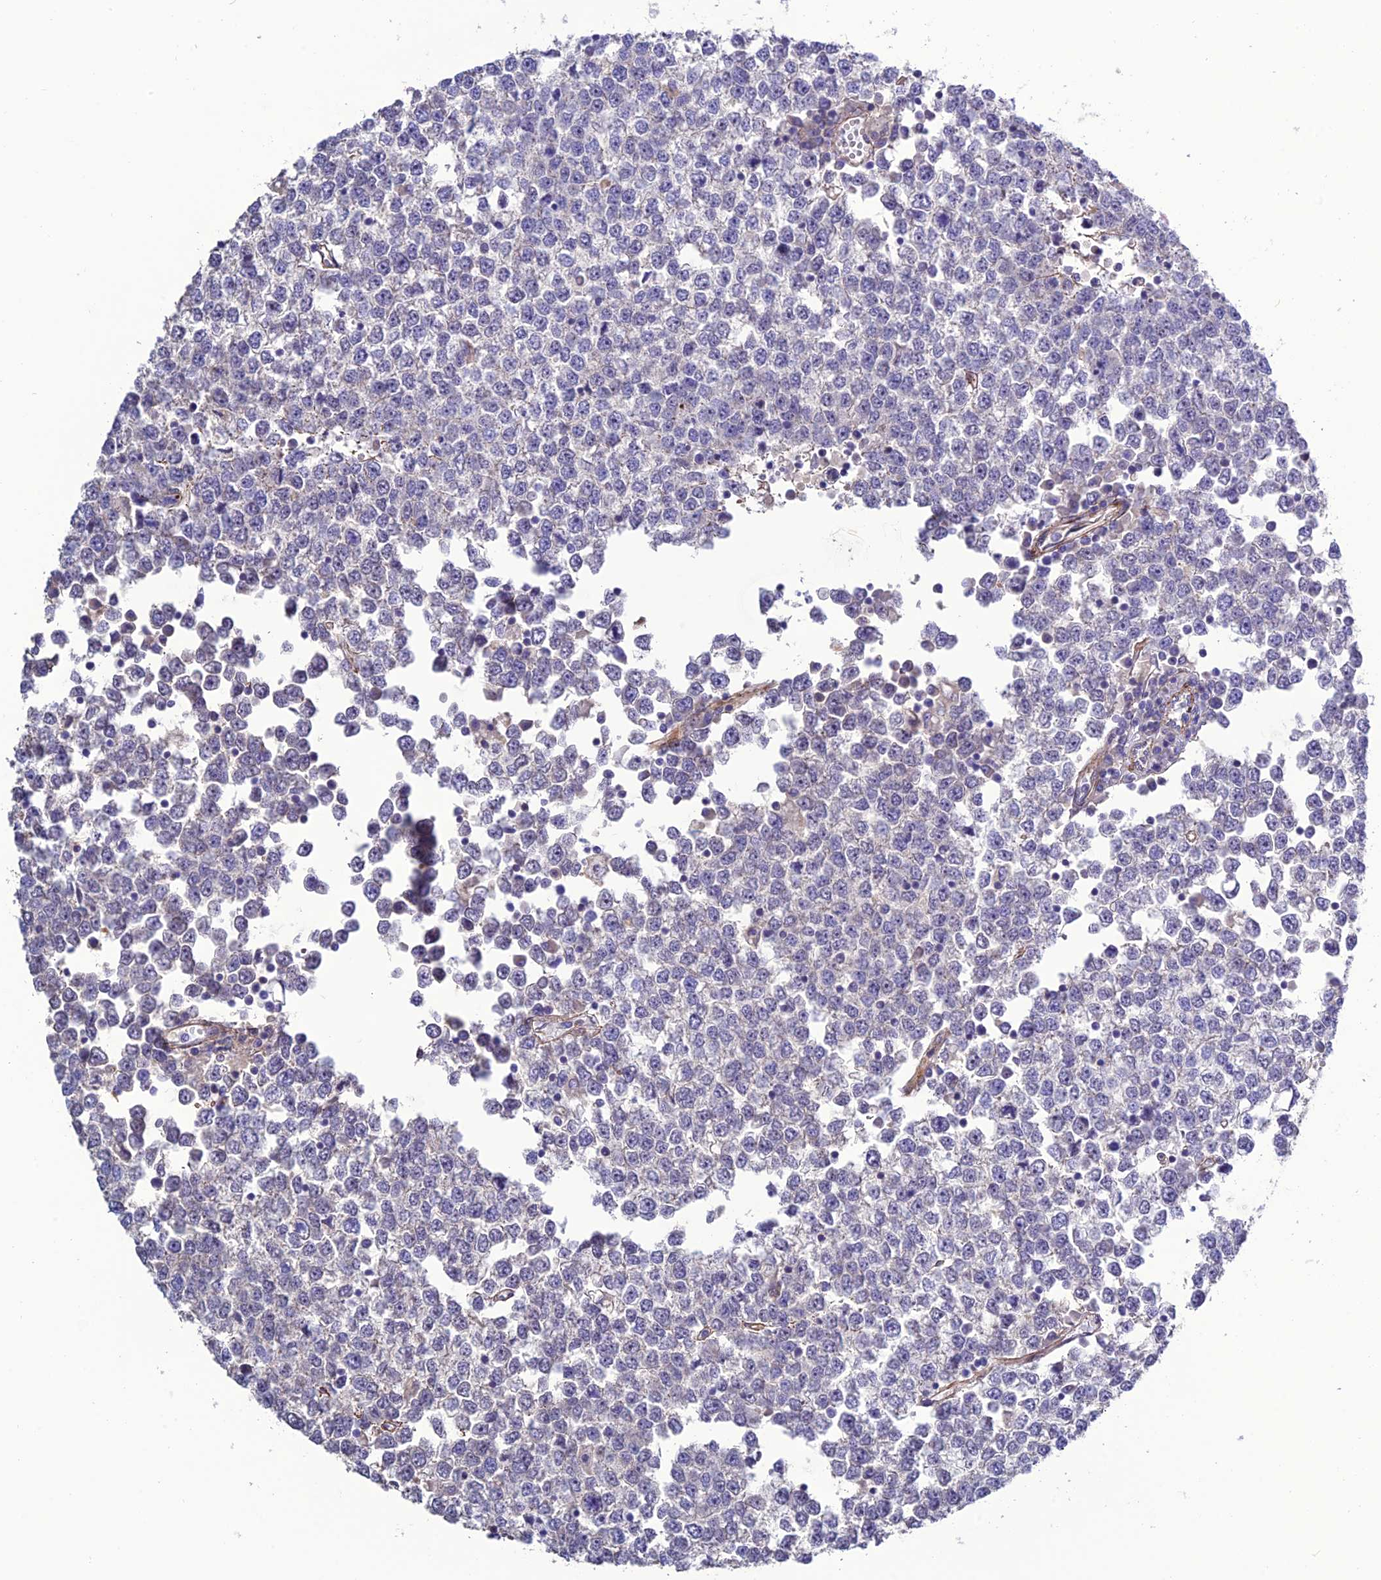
{"staining": {"intensity": "negative", "quantity": "none", "location": "none"}, "tissue": "testis cancer", "cell_type": "Tumor cells", "image_type": "cancer", "snomed": [{"axis": "morphology", "description": "Seminoma, NOS"}, {"axis": "topography", "description": "Testis"}], "caption": "Micrograph shows no significant protein positivity in tumor cells of testis cancer.", "gene": "REX1BD", "patient": {"sex": "male", "age": 65}}